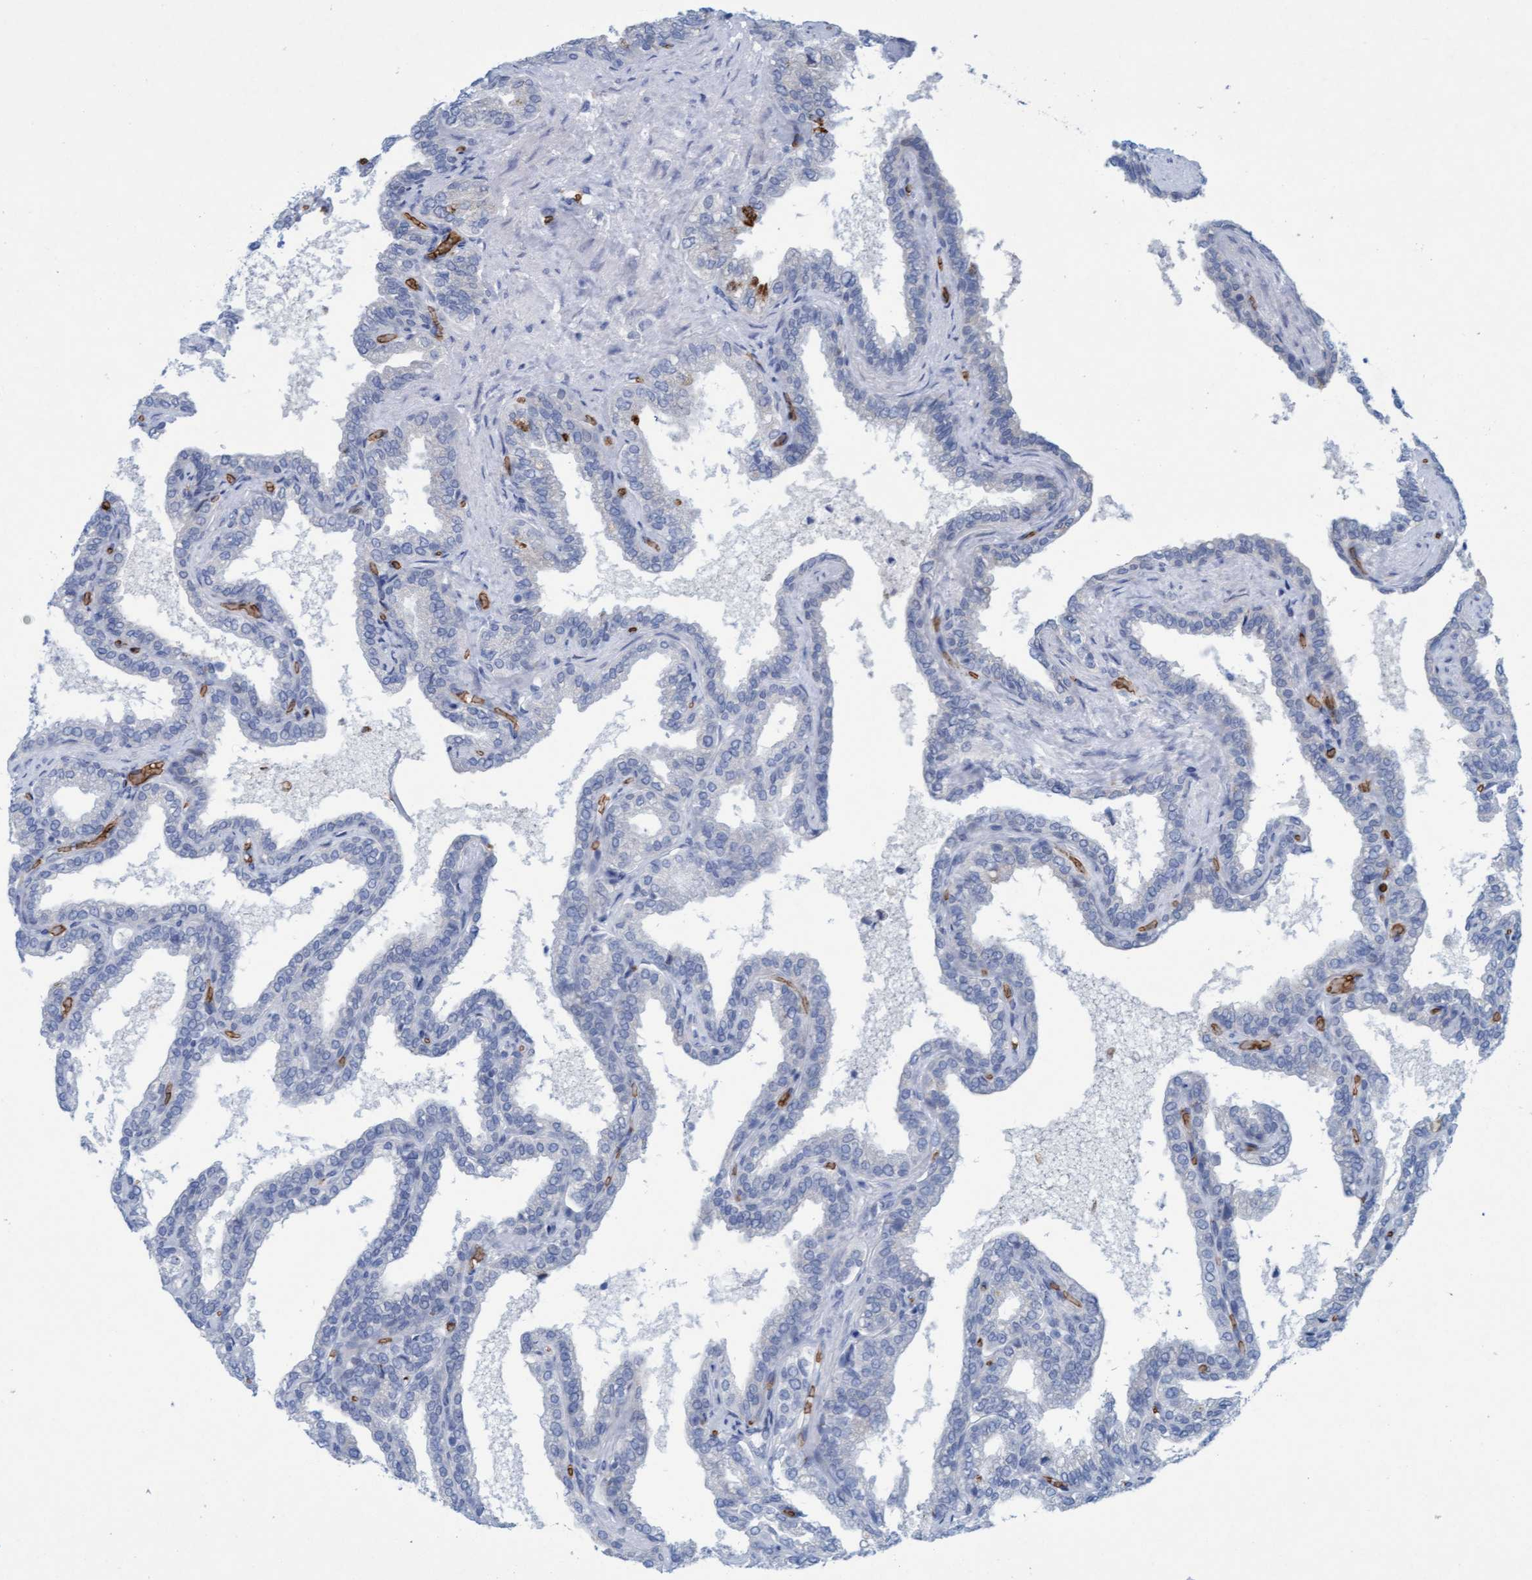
{"staining": {"intensity": "negative", "quantity": "none", "location": "none"}, "tissue": "seminal vesicle", "cell_type": "Glandular cells", "image_type": "normal", "snomed": [{"axis": "morphology", "description": "Normal tissue, NOS"}, {"axis": "topography", "description": "Seminal veicle"}], "caption": "Immunohistochemistry (IHC) micrograph of normal seminal vesicle: seminal vesicle stained with DAB displays no significant protein positivity in glandular cells.", "gene": "SPEM2", "patient": {"sex": "male", "age": 46}}